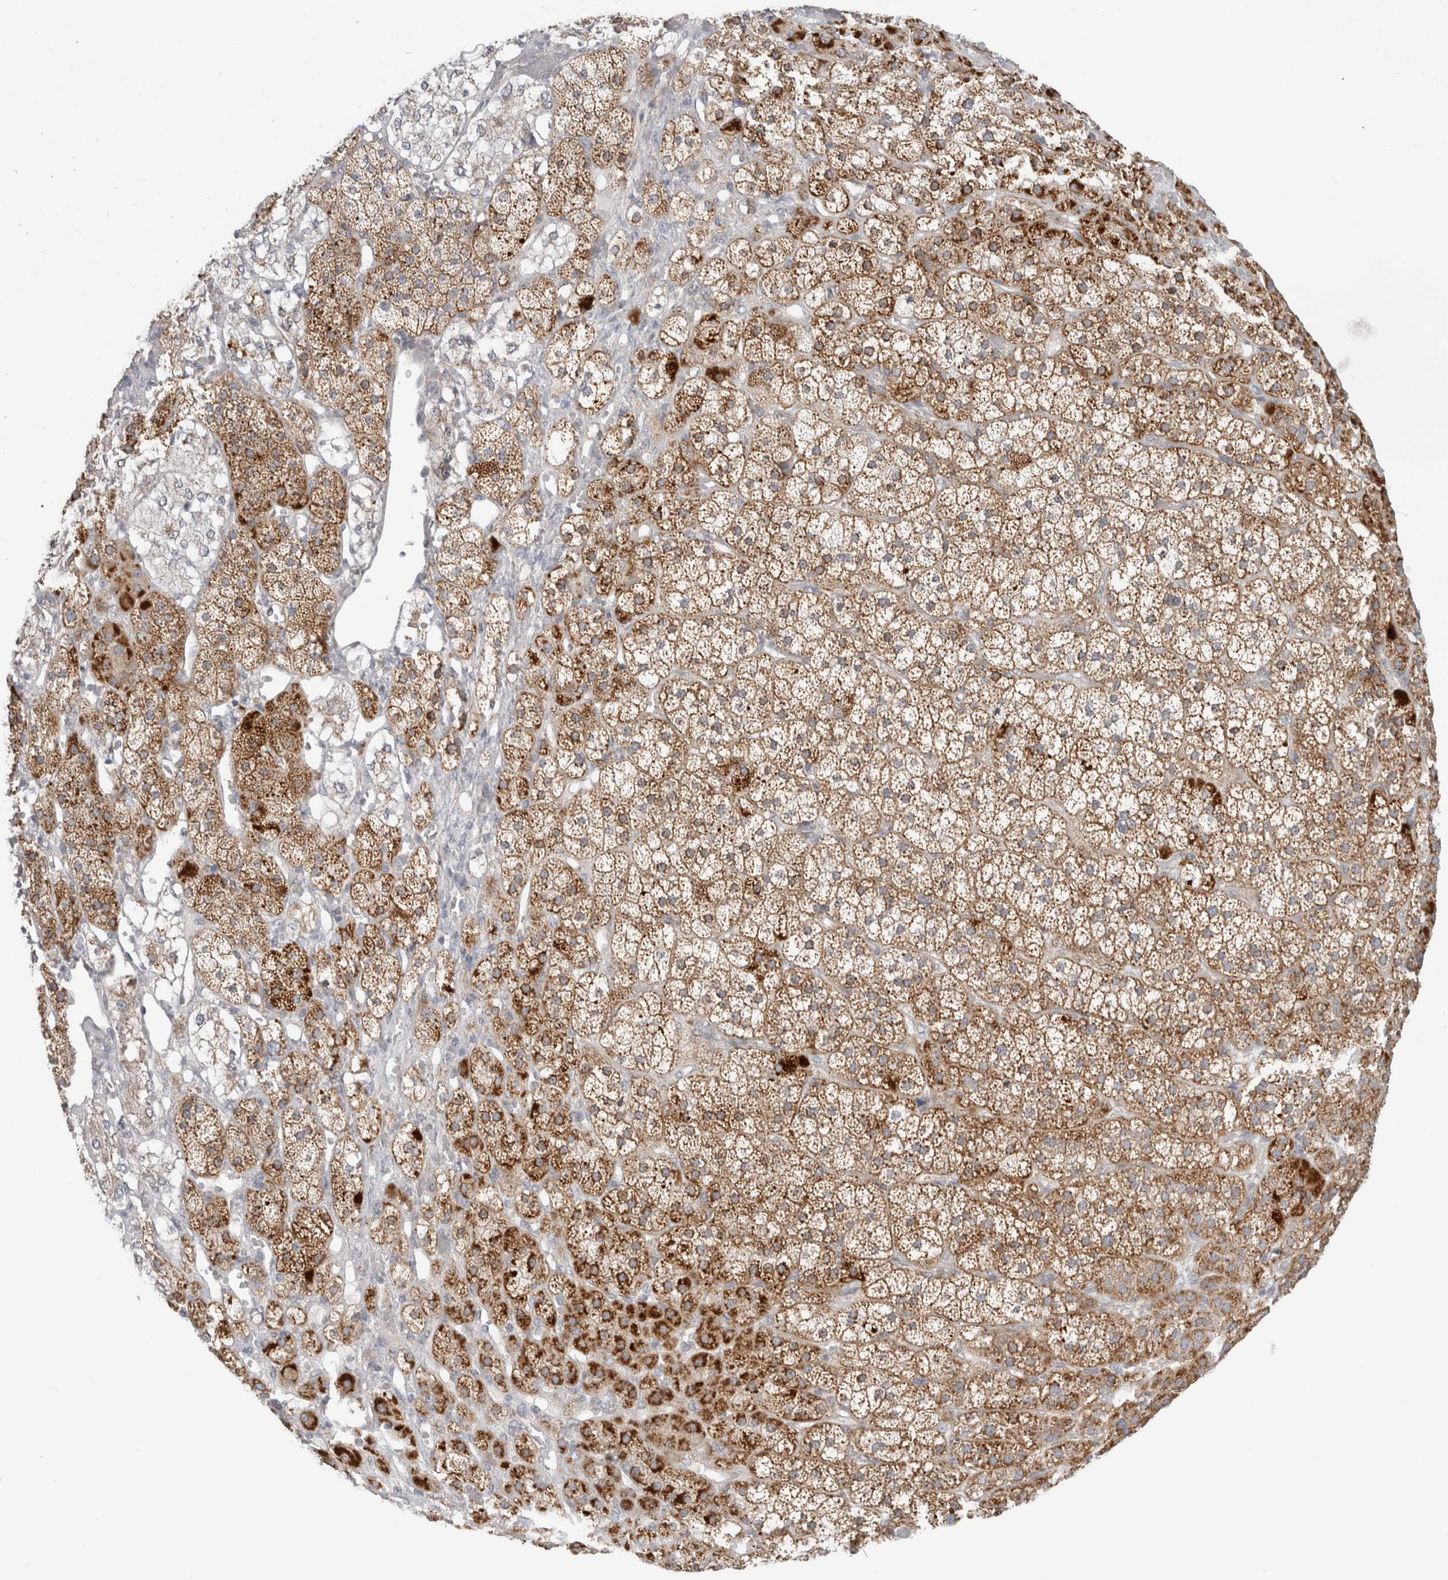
{"staining": {"intensity": "strong", "quantity": ">75%", "location": "cytoplasmic/membranous"}, "tissue": "adrenal gland", "cell_type": "Glandular cells", "image_type": "normal", "snomed": [{"axis": "morphology", "description": "Normal tissue, NOS"}, {"axis": "topography", "description": "Adrenal gland"}], "caption": "Immunohistochemistry photomicrograph of unremarkable human adrenal gland stained for a protein (brown), which displays high levels of strong cytoplasmic/membranous positivity in about >75% of glandular cells.", "gene": "FAHD1", "patient": {"sex": "male", "age": 57}}